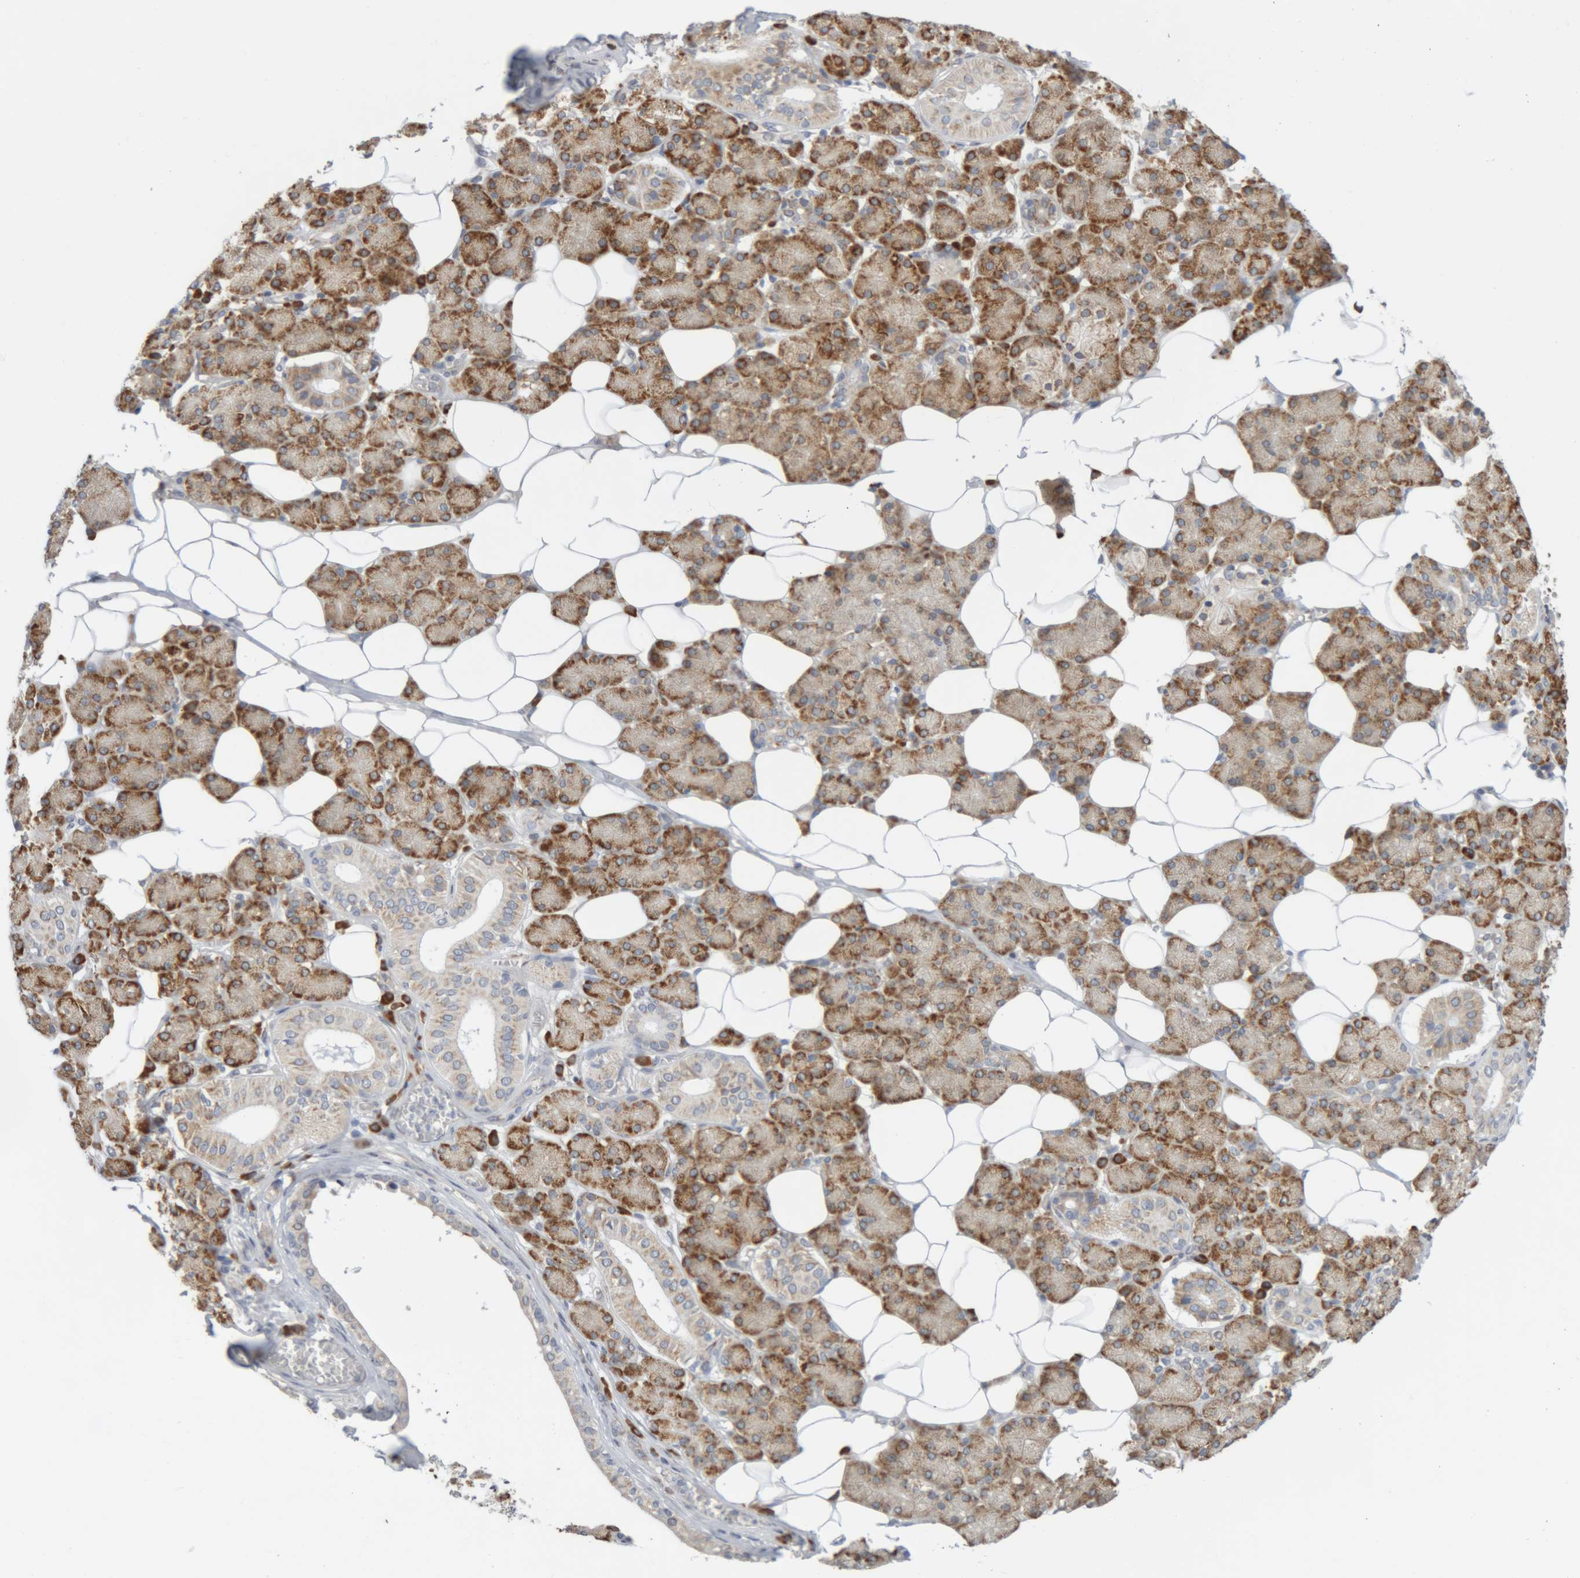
{"staining": {"intensity": "strong", "quantity": ">75%", "location": "cytoplasmic/membranous"}, "tissue": "salivary gland", "cell_type": "Glandular cells", "image_type": "normal", "snomed": [{"axis": "morphology", "description": "Normal tissue, NOS"}, {"axis": "topography", "description": "Salivary gland"}], "caption": "Strong cytoplasmic/membranous expression for a protein is identified in about >75% of glandular cells of normal salivary gland using immunohistochemistry (IHC).", "gene": "RPN2", "patient": {"sex": "female", "age": 33}}